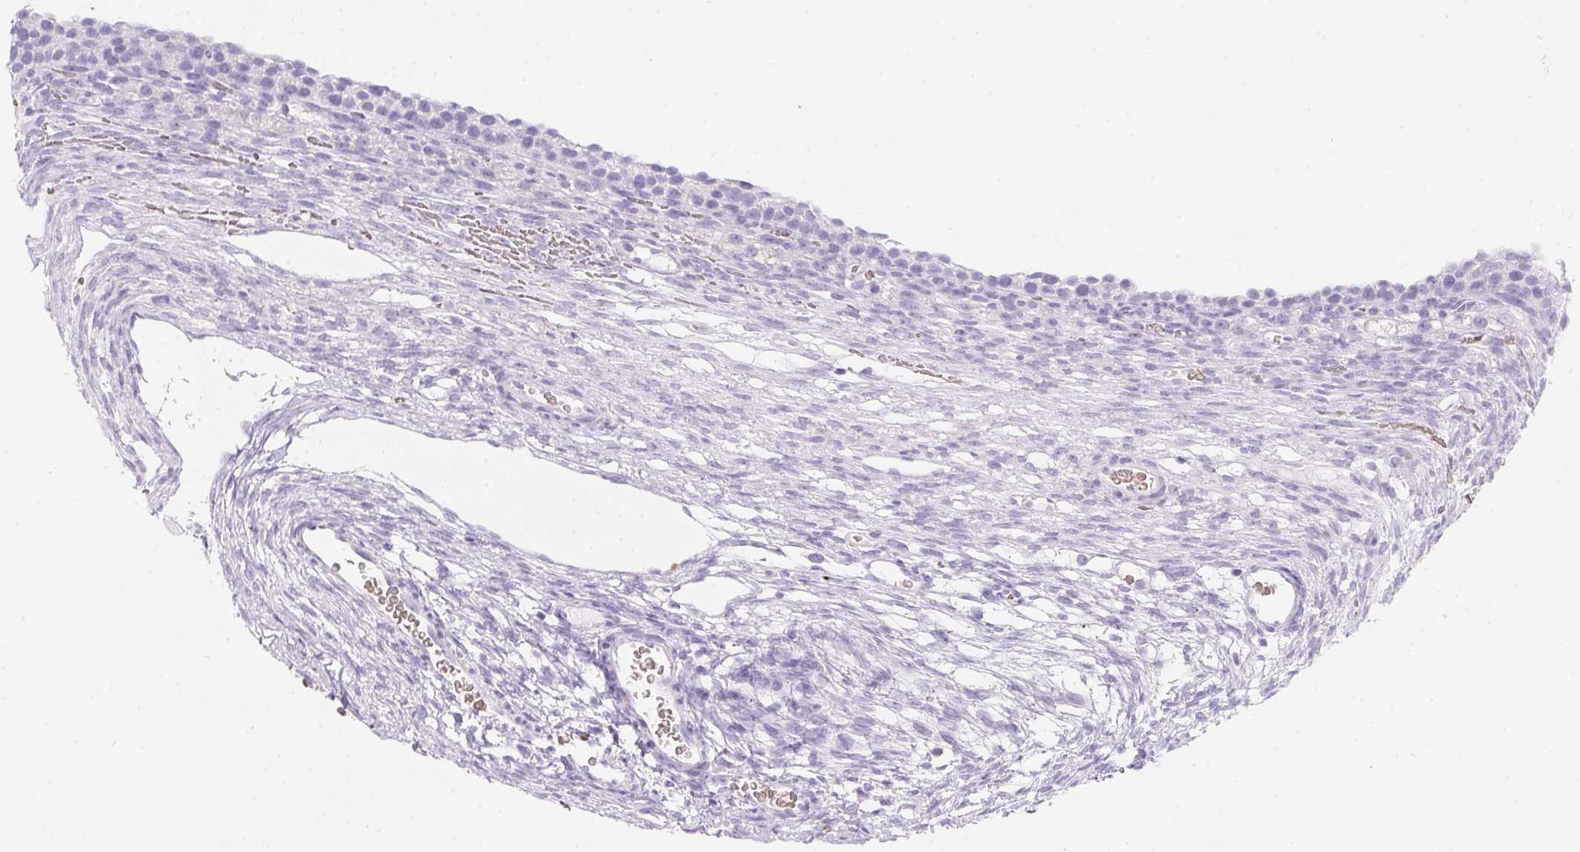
{"staining": {"intensity": "negative", "quantity": "none", "location": "none"}, "tissue": "ovary", "cell_type": "Follicle cells", "image_type": "normal", "snomed": [{"axis": "morphology", "description": "Normal tissue, NOS"}, {"axis": "topography", "description": "Ovary"}], "caption": "This is an IHC image of benign ovary. There is no positivity in follicle cells.", "gene": "DCD", "patient": {"sex": "female", "age": 34}}